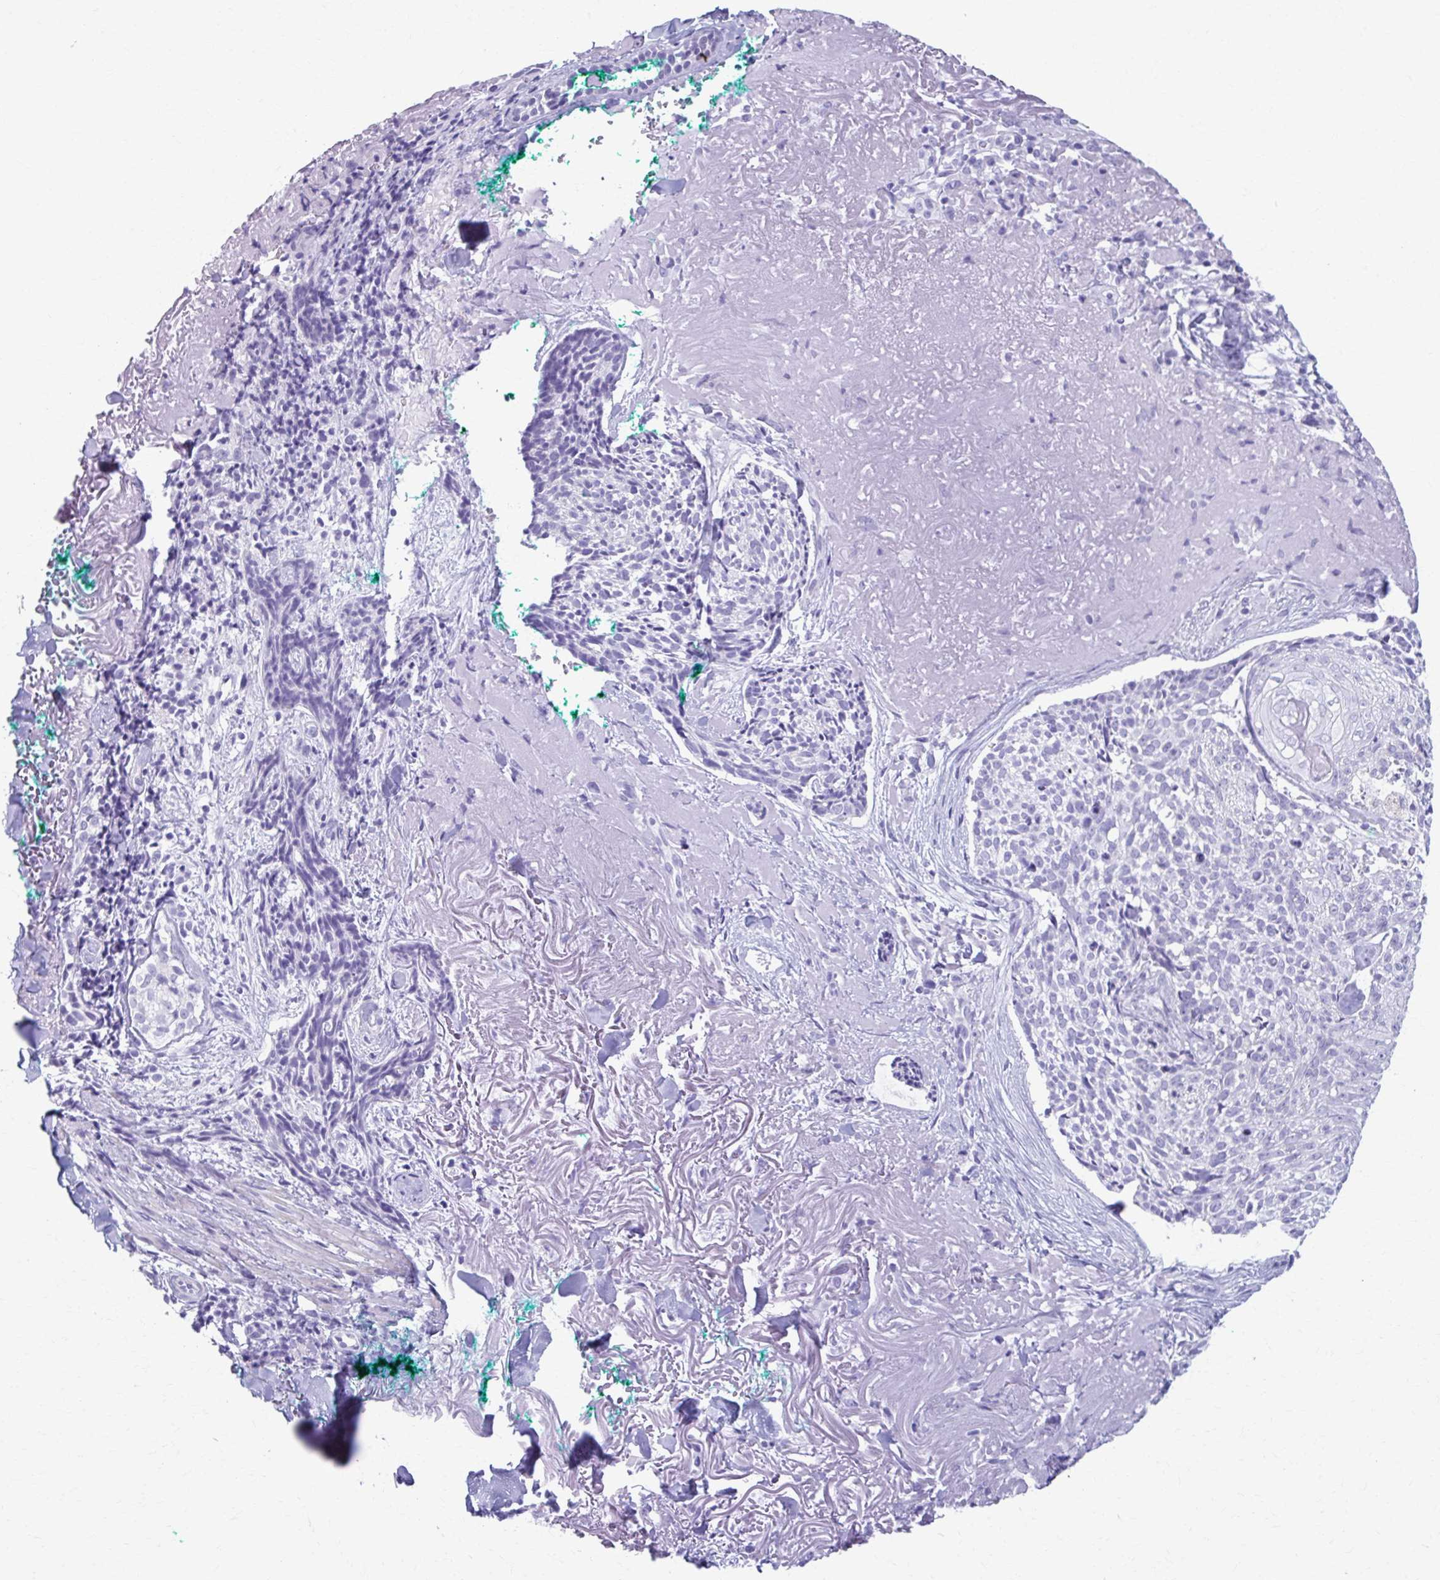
{"staining": {"intensity": "negative", "quantity": "none", "location": "none"}, "tissue": "skin cancer", "cell_type": "Tumor cells", "image_type": "cancer", "snomed": [{"axis": "morphology", "description": "Basal cell carcinoma"}, {"axis": "topography", "description": "Skin"}, {"axis": "topography", "description": "Skin of face"}], "caption": "High magnification brightfield microscopy of skin cancer stained with DAB (3,3'-diaminobenzidine) (brown) and counterstained with hematoxylin (blue): tumor cells show no significant expression. (DAB immunohistochemistry (IHC) visualized using brightfield microscopy, high magnification).", "gene": "MPLKIP", "patient": {"sex": "female", "age": 95}}